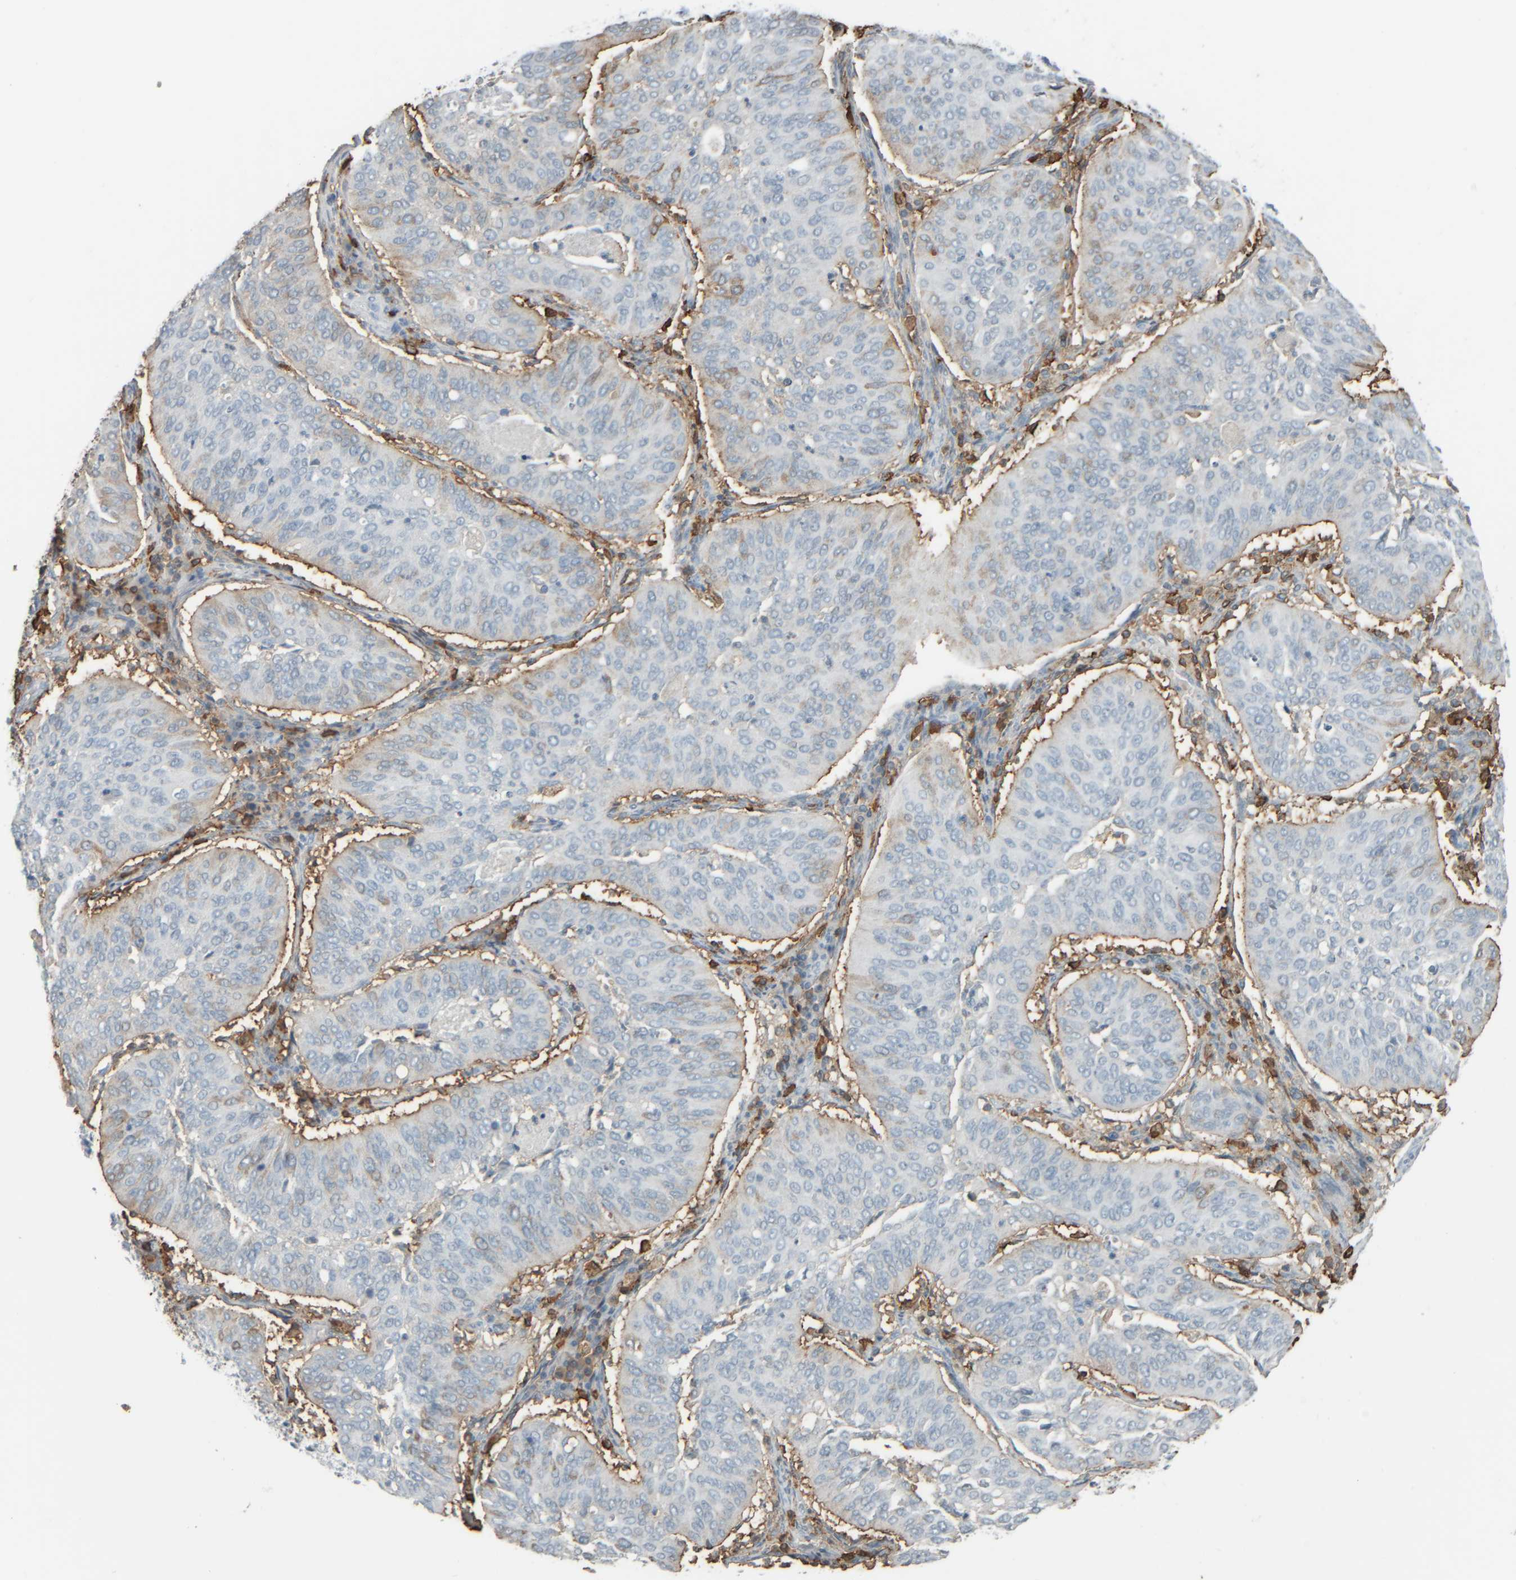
{"staining": {"intensity": "negative", "quantity": "none", "location": "none"}, "tissue": "cervical cancer", "cell_type": "Tumor cells", "image_type": "cancer", "snomed": [{"axis": "morphology", "description": "Normal tissue, NOS"}, {"axis": "morphology", "description": "Squamous cell carcinoma, NOS"}, {"axis": "topography", "description": "Cervix"}], "caption": "This is an IHC photomicrograph of squamous cell carcinoma (cervical). There is no positivity in tumor cells.", "gene": "TPSAB1", "patient": {"sex": "female", "age": 39}}